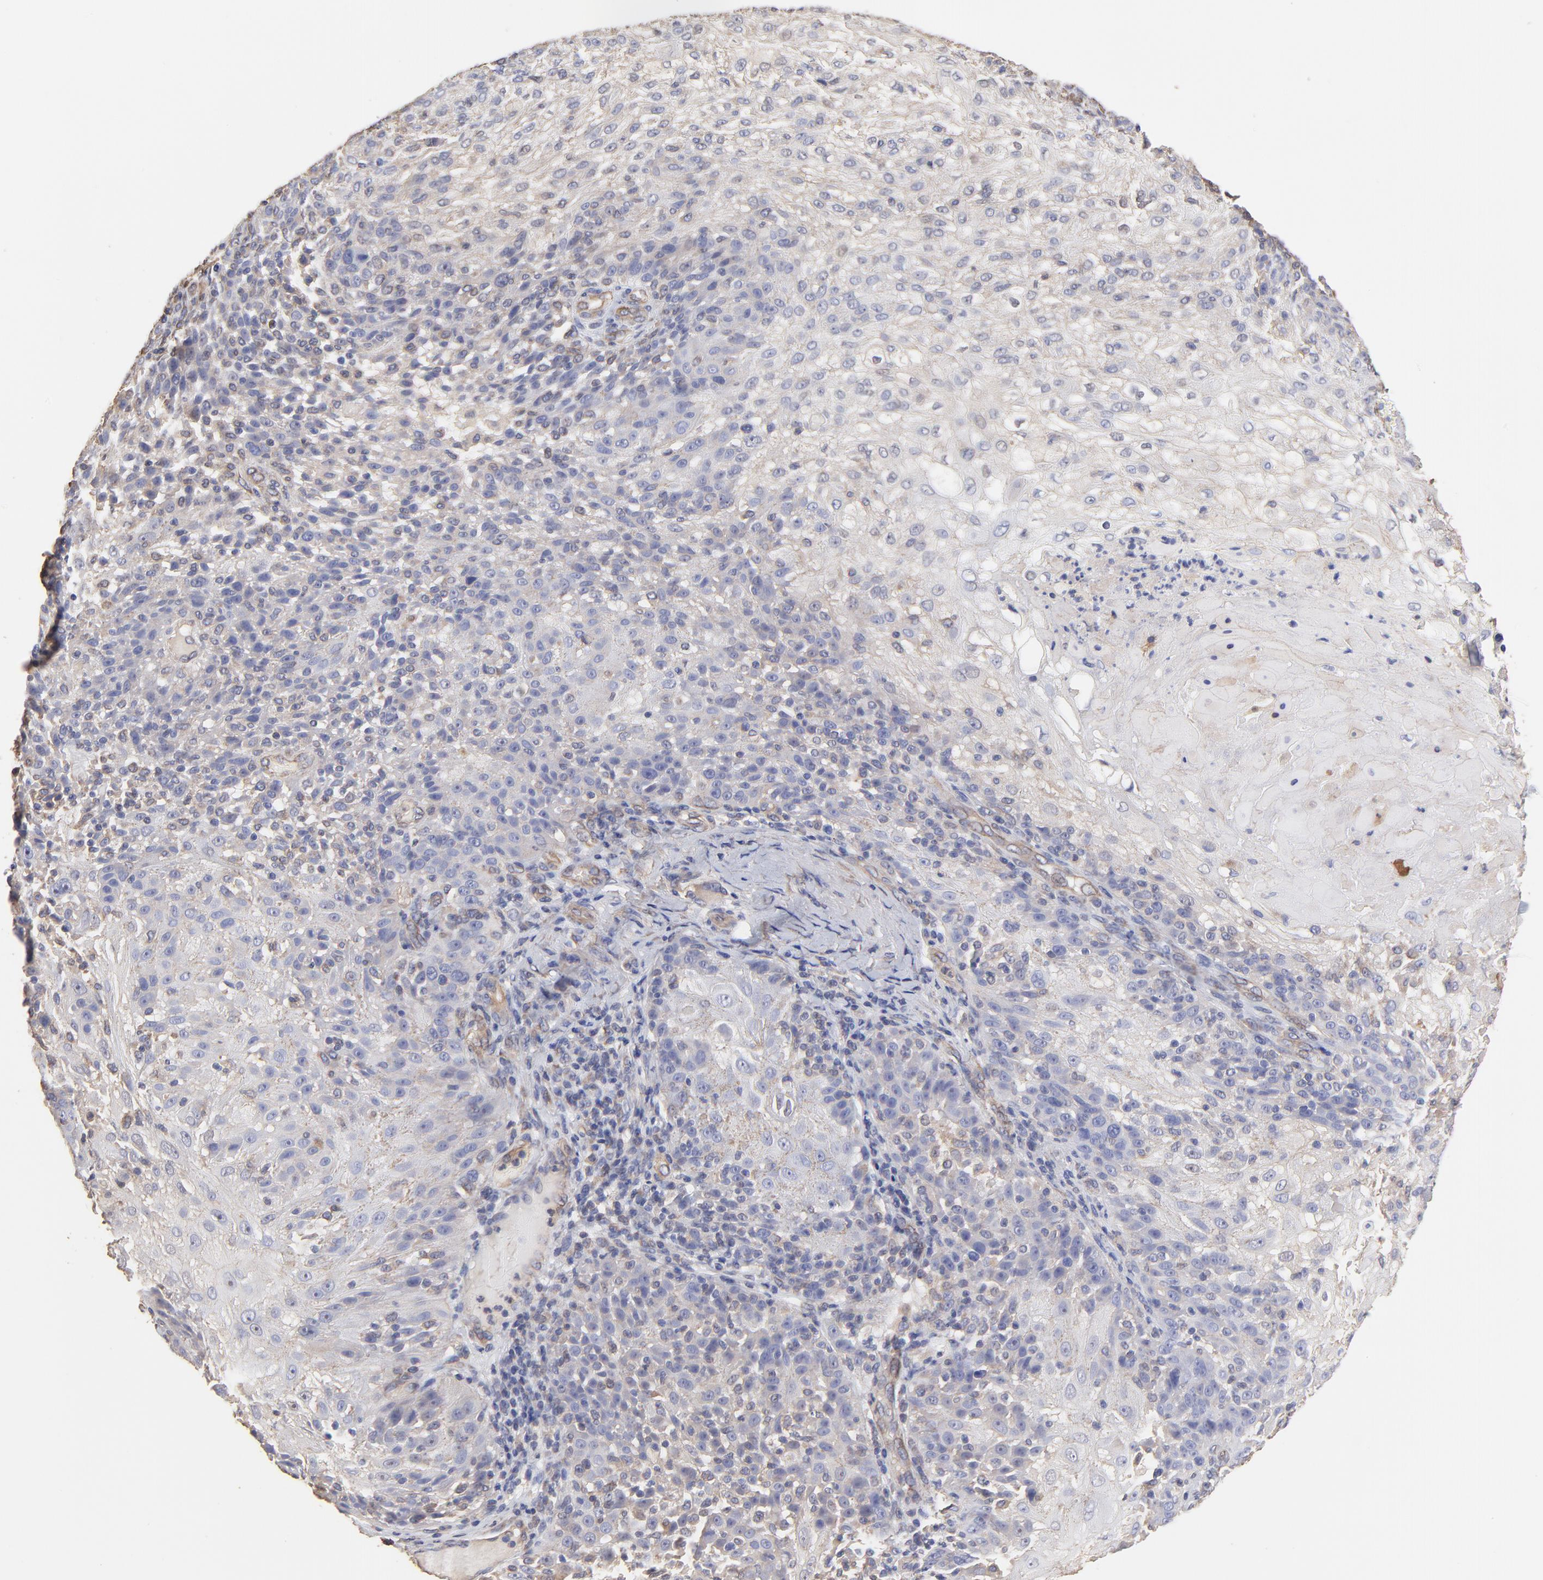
{"staining": {"intensity": "weak", "quantity": "<25%", "location": "cytoplasmic/membranous"}, "tissue": "skin cancer", "cell_type": "Tumor cells", "image_type": "cancer", "snomed": [{"axis": "morphology", "description": "Normal tissue, NOS"}, {"axis": "morphology", "description": "Squamous cell carcinoma, NOS"}, {"axis": "topography", "description": "Skin"}], "caption": "There is no significant expression in tumor cells of skin cancer (squamous cell carcinoma).", "gene": "LRCH2", "patient": {"sex": "female", "age": 83}}